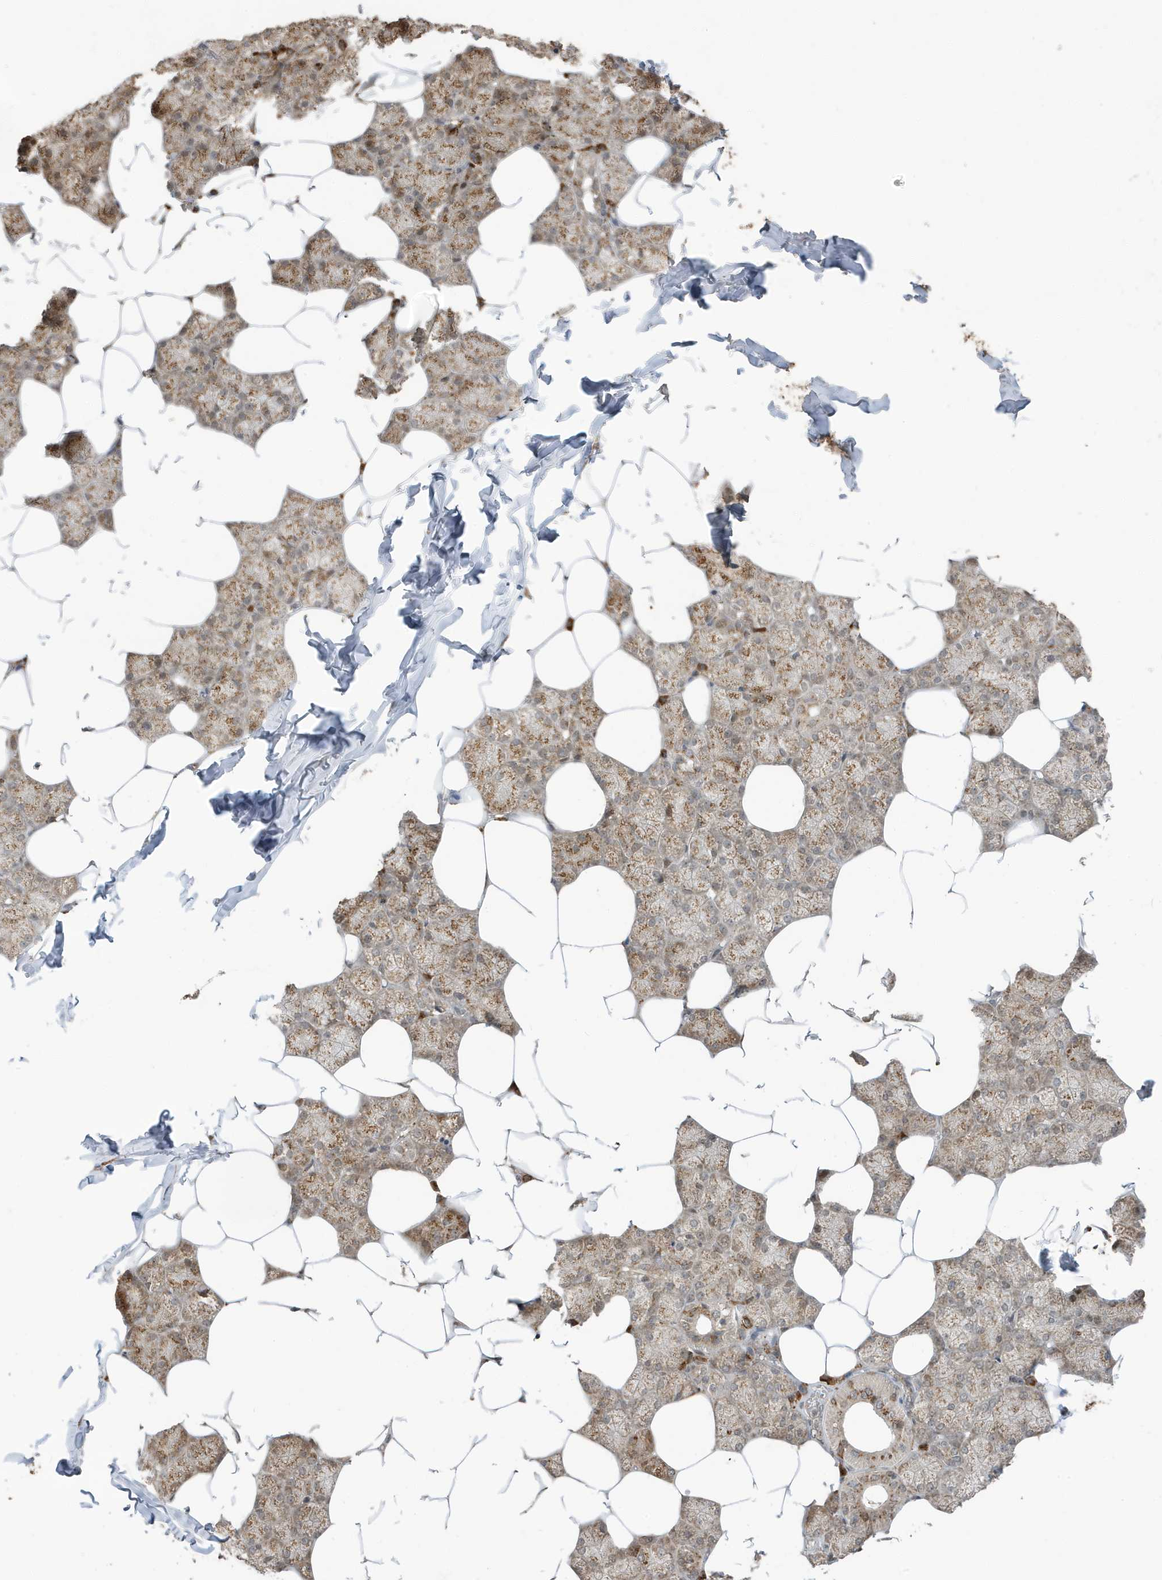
{"staining": {"intensity": "moderate", "quantity": ">75%", "location": "cytoplasmic/membranous"}, "tissue": "salivary gland", "cell_type": "Glandular cells", "image_type": "normal", "snomed": [{"axis": "morphology", "description": "Normal tissue, NOS"}, {"axis": "topography", "description": "Salivary gland"}], "caption": "Protein expression by IHC reveals moderate cytoplasmic/membranous staining in about >75% of glandular cells in benign salivary gland. Immunohistochemistry (ihc) stains the protein in brown and the nuclei are stained blue.", "gene": "RER1", "patient": {"sex": "male", "age": 62}}